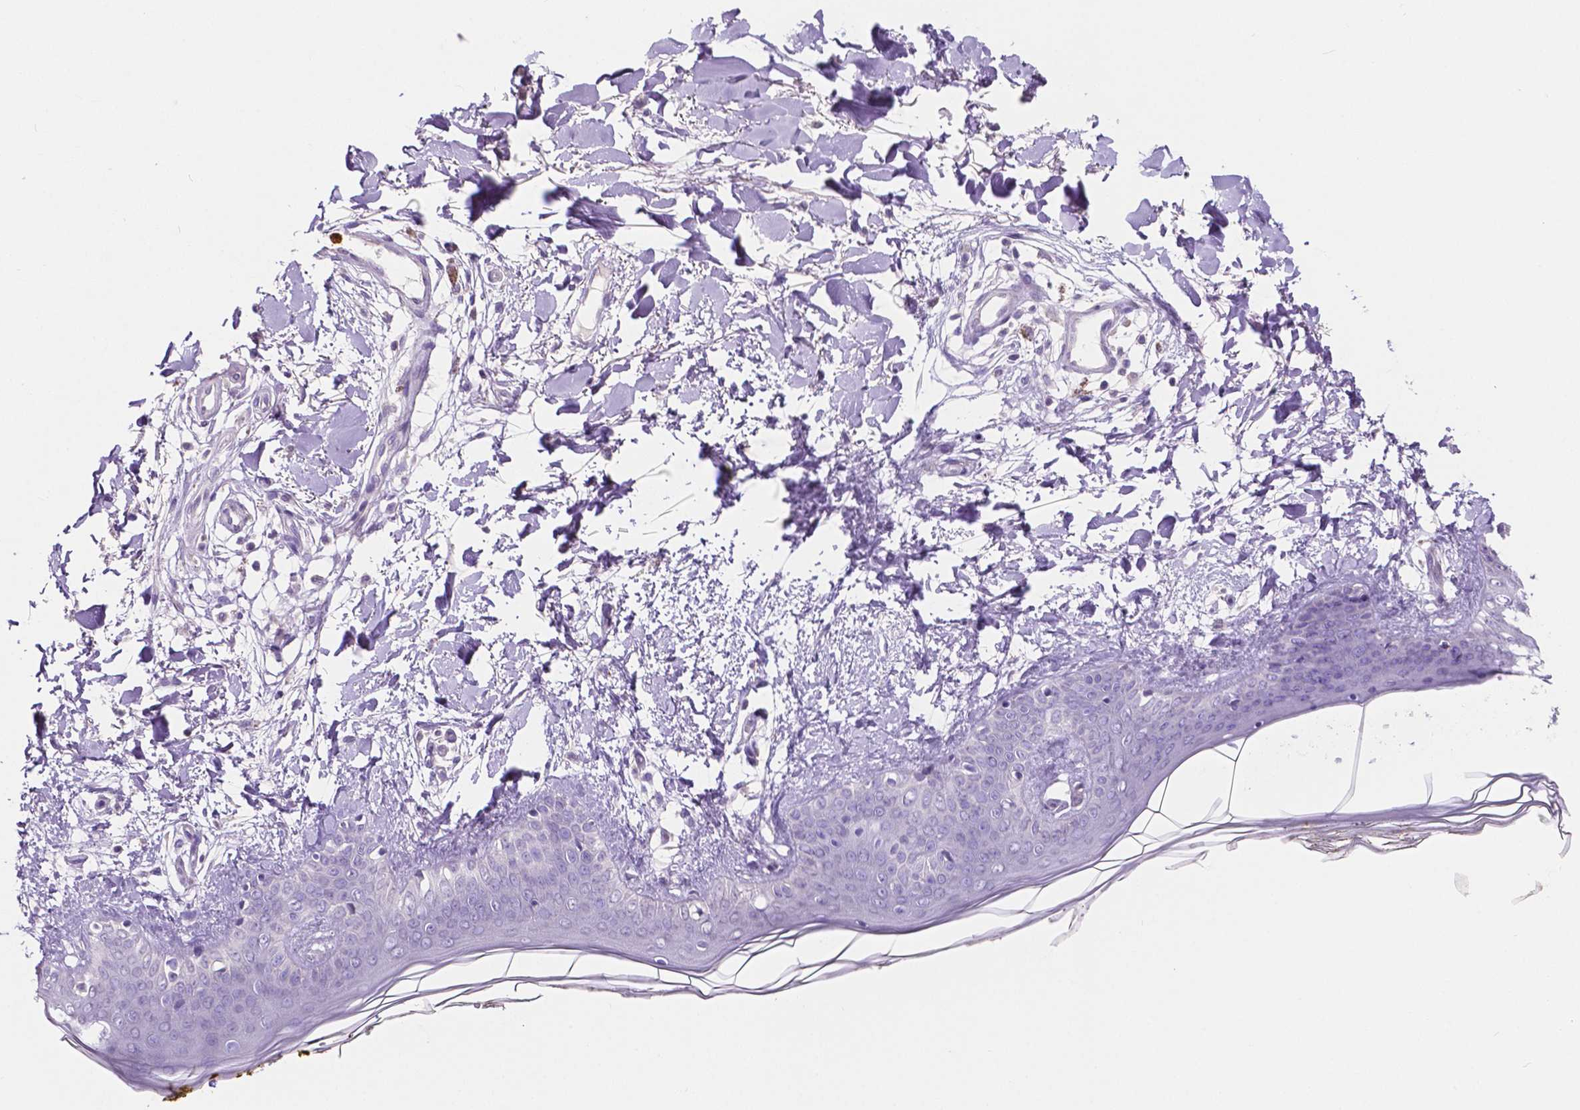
{"staining": {"intensity": "negative", "quantity": "none", "location": "none"}, "tissue": "skin", "cell_type": "Fibroblasts", "image_type": "normal", "snomed": [{"axis": "morphology", "description": "Normal tissue, NOS"}, {"axis": "topography", "description": "Skin"}], "caption": "Fibroblasts are negative for protein expression in normal human skin. (Immunohistochemistry, brightfield microscopy, high magnification).", "gene": "MMP9", "patient": {"sex": "female", "age": 34}}